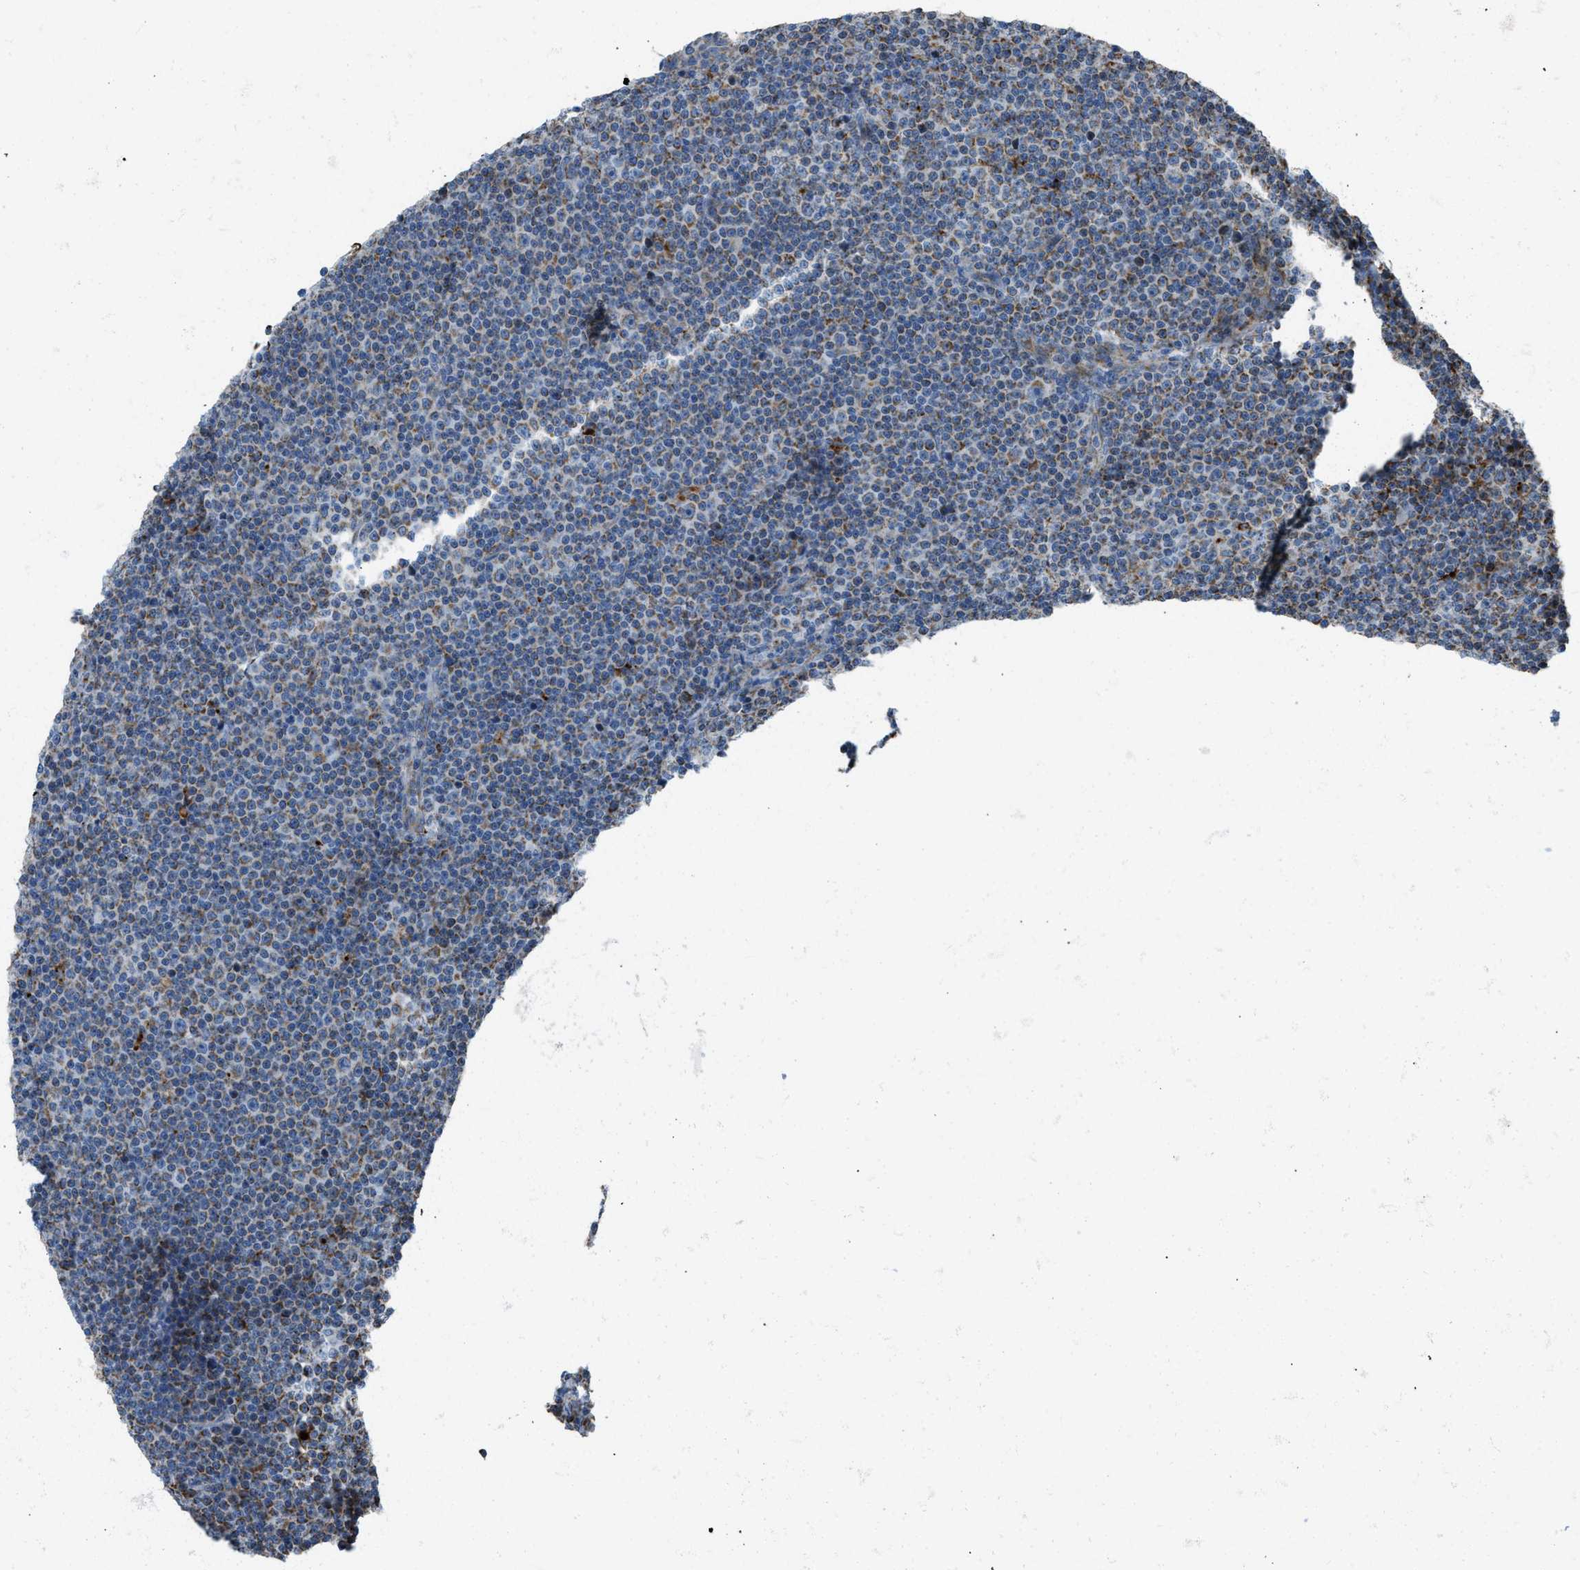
{"staining": {"intensity": "weak", "quantity": ">75%", "location": "cytoplasmic/membranous"}, "tissue": "lymphoma", "cell_type": "Tumor cells", "image_type": "cancer", "snomed": [{"axis": "morphology", "description": "Malignant lymphoma, non-Hodgkin's type, Low grade"}, {"axis": "topography", "description": "Lymph node"}], "caption": "A histopathology image showing weak cytoplasmic/membranous expression in approximately >75% of tumor cells in malignant lymphoma, non-Hodgkin's type (low-grade), as visualized by brown immunohistochemical staining.", "gene": "SMIM20", "patient": {"sex": "female", "age": 67}}